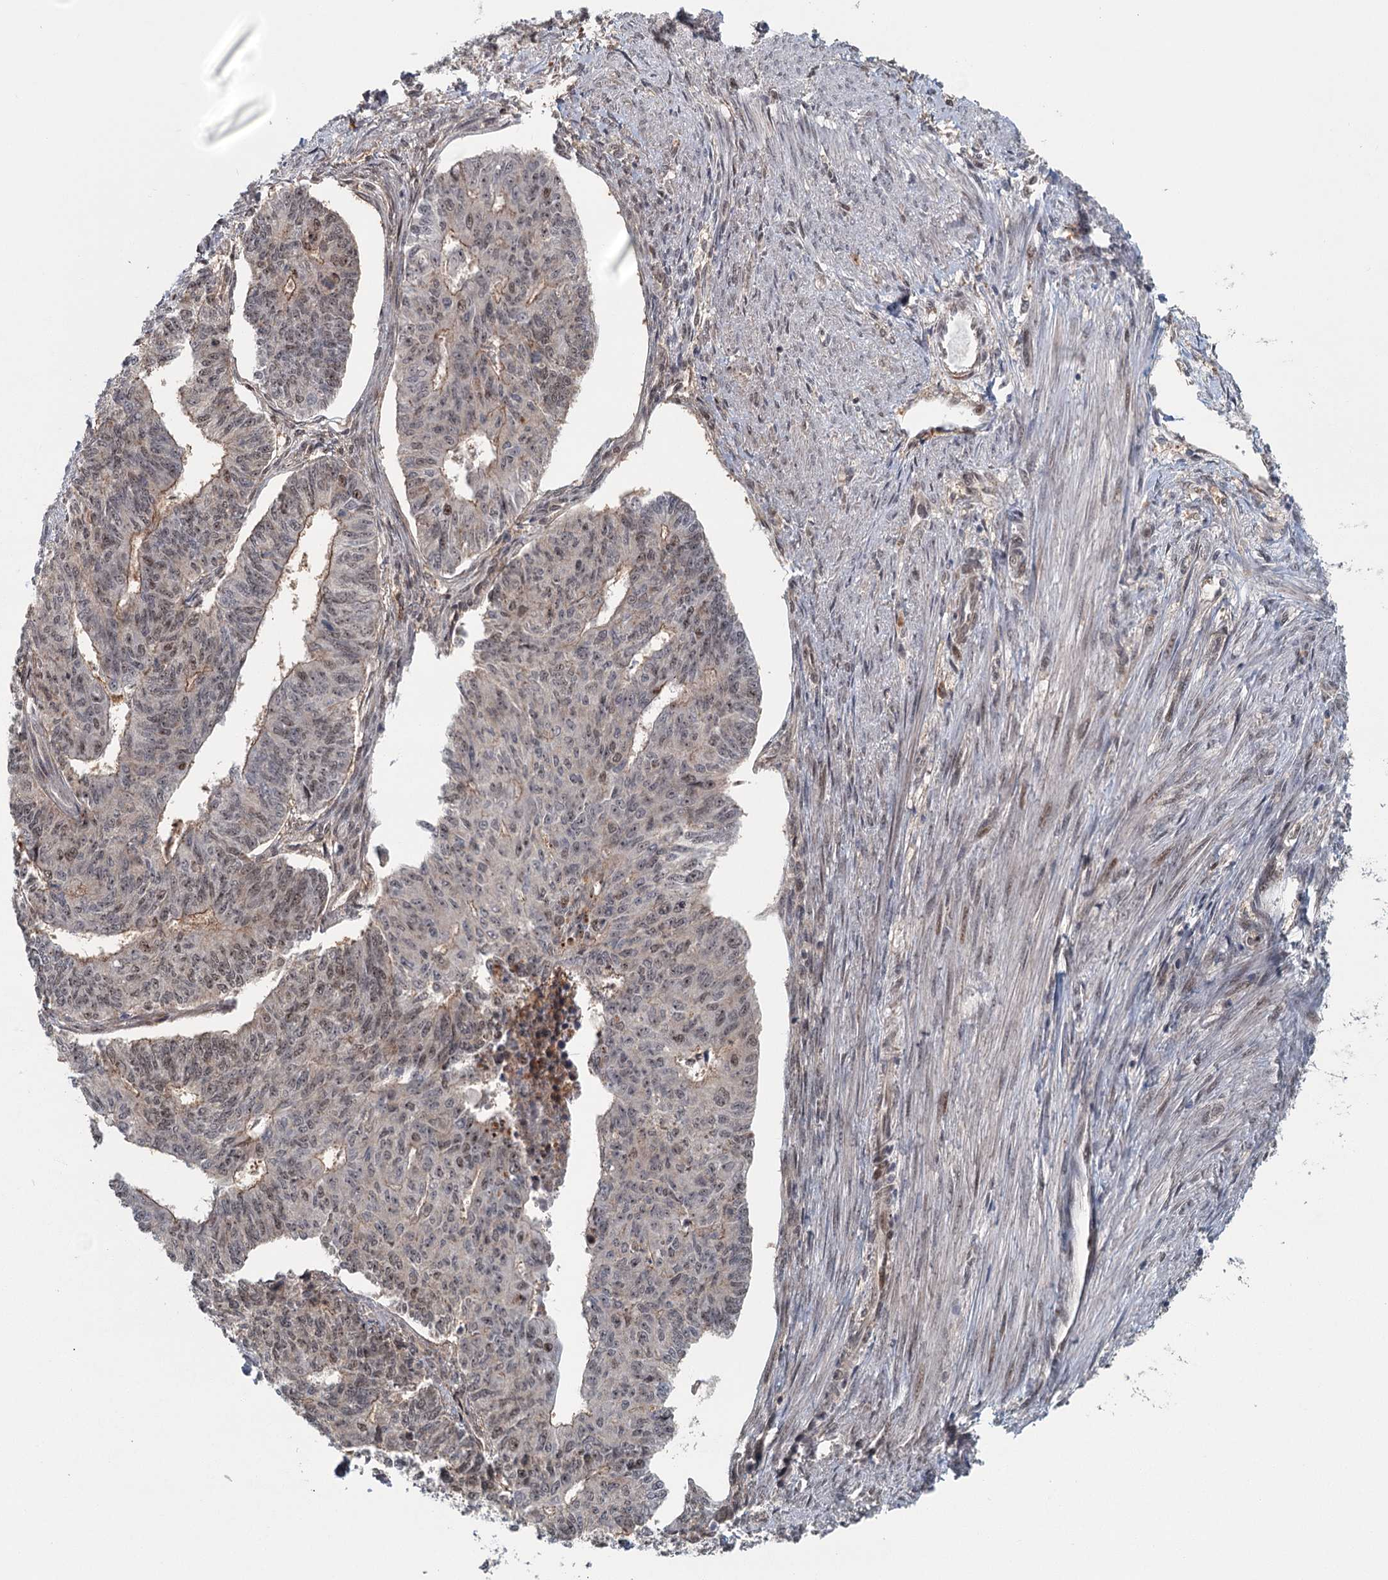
{"staining": {"intensity": "moderate", "quantity": ">75%", "location": "nuclear"}, "tissue": "endometrial cancer", "cell_type": "Tumor cells", "image_type": "cancer", "snomed": [{"axis": "morphology", "description": "Adenocarcinoma, NOS"}, {"axis": "topography", "description": "Endometrium"}], "caption": "IHC (DAB (3,3'-diaminobenzidine)) staining of endometrial cancer (adenocarcinoma) shows moderate nuclear protein expression in about >75% of tumor cells.", "gene": "TAS2R42", "patient": {"sex": "female", "age": 32}}